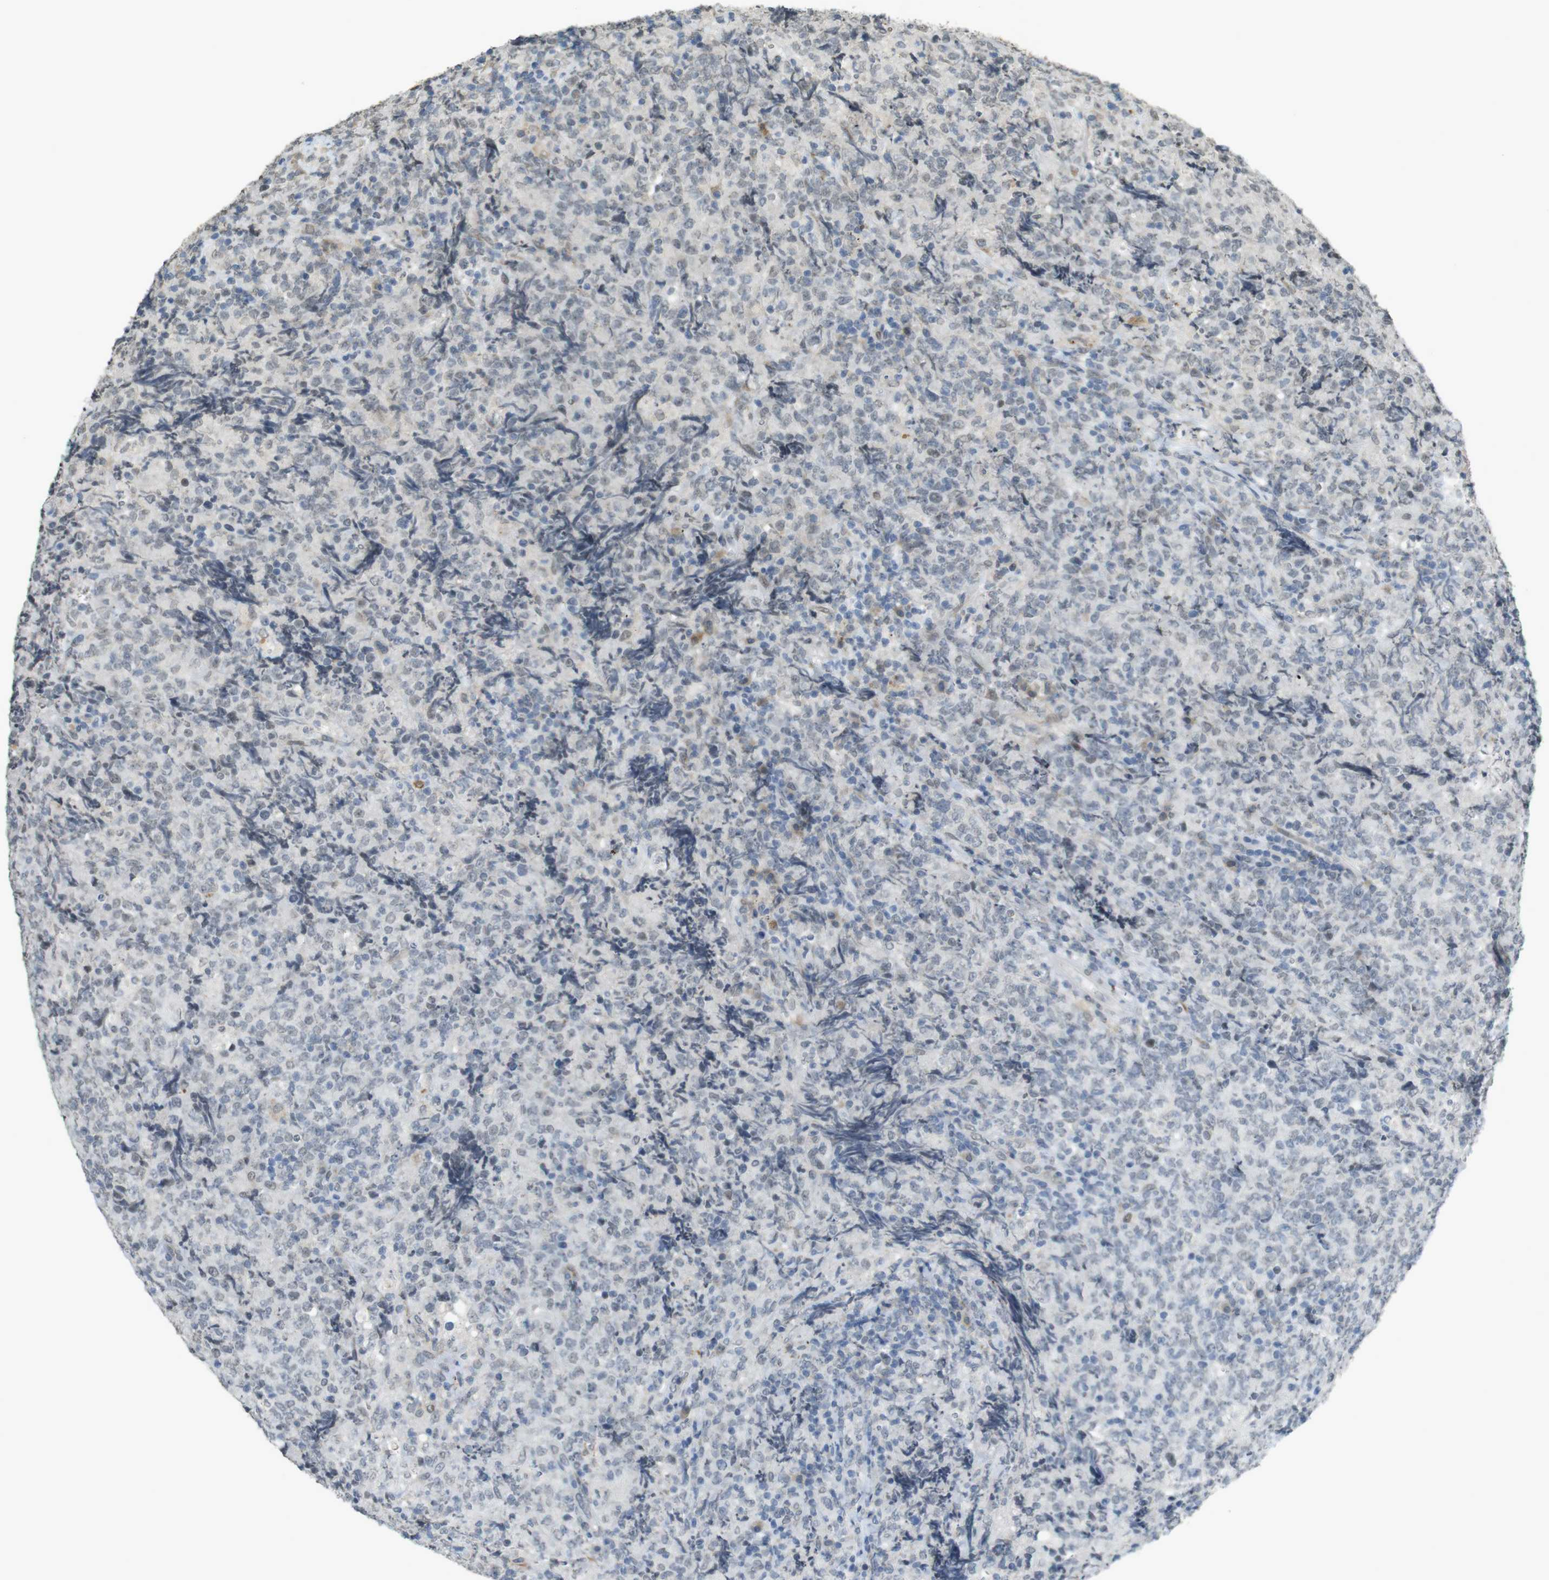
{"staining": {"intensity": "negative", "quantity": "none", "location": "none"}, "tissue": "lymphoma", "cell_type": "Tumor cells", "image_type": "cancer", "snomed": [{"axis": "morphology", "description": "Malignant lymphoma, non-Hodgkin's type, High grade"}, {"axis": "topography", "description": "Tonsil"}], "caption": "Immunohistochemistry (IHC) micrograph of neoplastic tissue: human lymphoma stained with DAB demonstrates no significant protein expression in tumor cells.", "gene": "FZD10", "patient": {"sex": "female", "age": 36}}